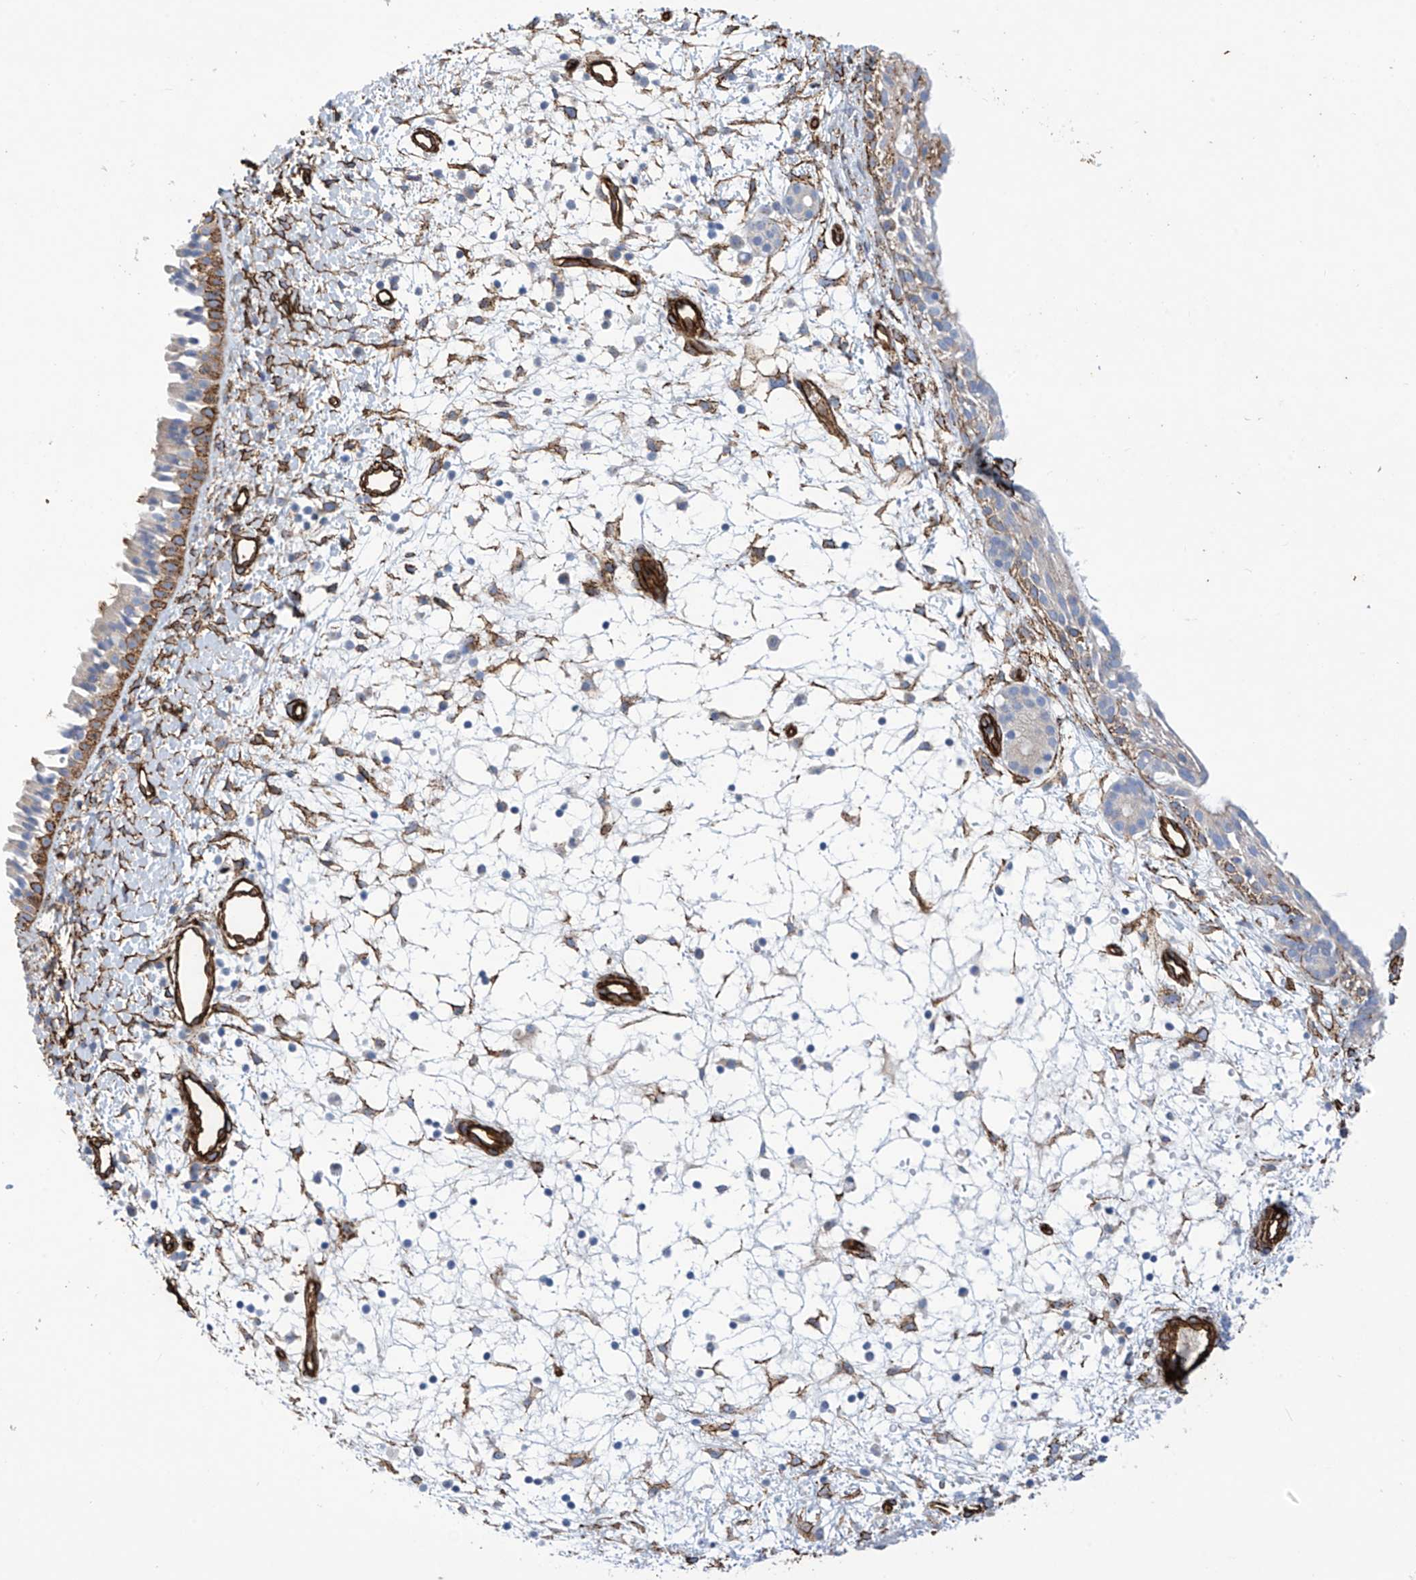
{"staining": {"intensity": "strong", "quantity": "25%-75%", "location": "cytoplasmic/membranous"}, "tissue": "nasopharynx", "cell_type": "Respiratory epithelial cells", "image_type": "normal", "snomed": [{"axis": "morphology", "description": "Normal tissue, NOS"}, {"axis": "topography", "description": "Nasopharynx"}], "caption": "Immunohistochemical staining of normal human nasopharynx reveals strong cytoplasmic/membranous protein positivity in about 25%-75% of respiratory epithelial cells.", "gene": "UBTD1", "patient": {"sex": "male", "age": 22}}